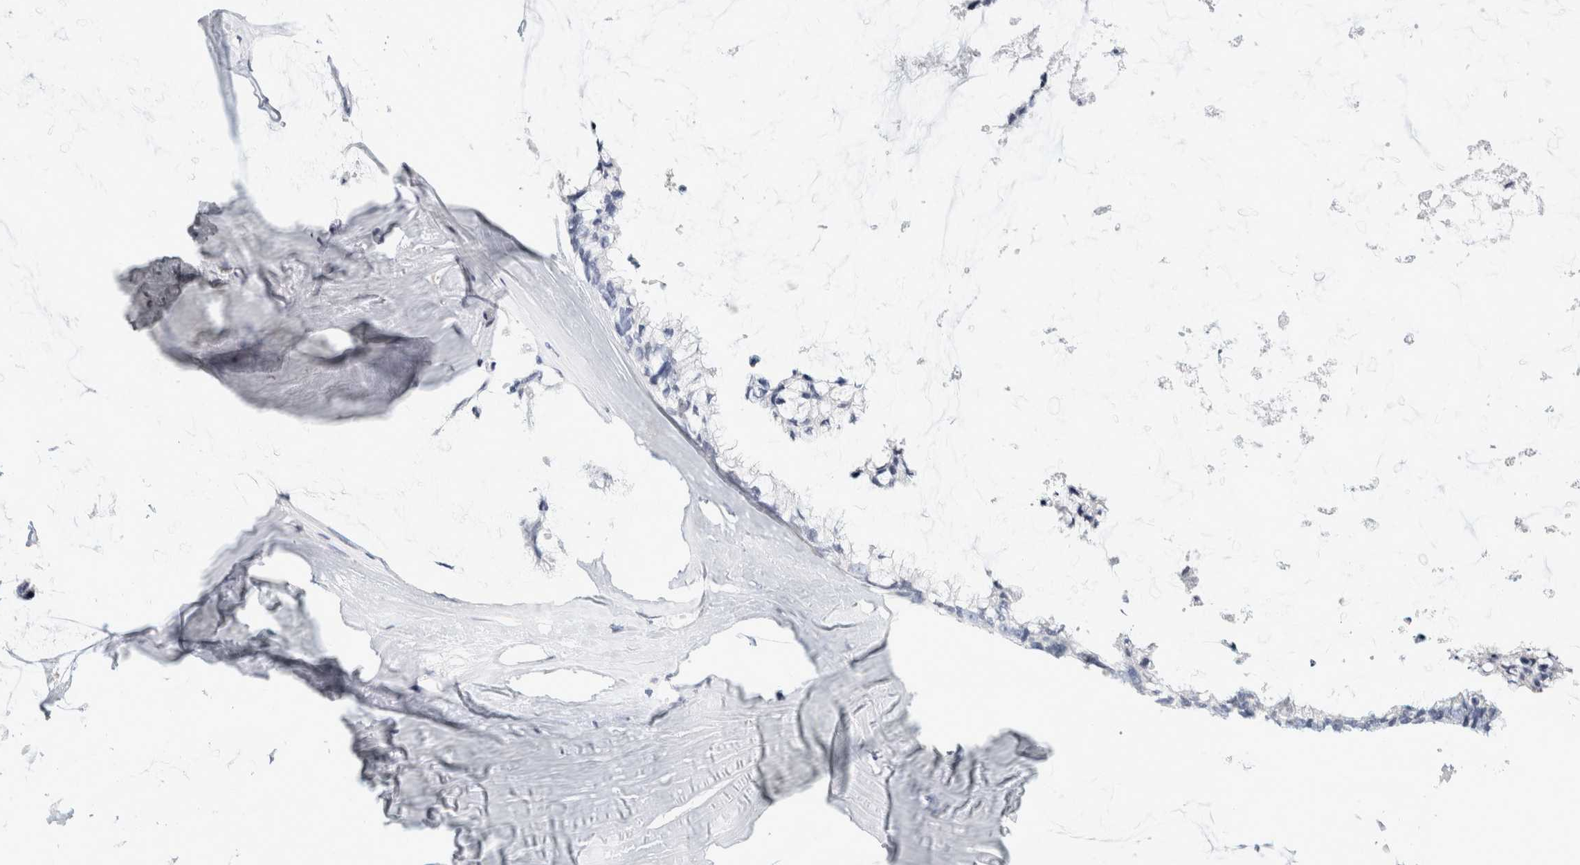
{"staining": {"intensity": "negative", "quantity": "none", "location": "none"}, "tissue": "ovarian cancer", "cell_type": "Tumor cells", "image_type": "cancer", "snomed": [{"axis": "morphology", "description": "Cystadenocarcinoma, mucinous, NOS"}, {"axis": "topography", "description": "Ovary"}], "caption": "Immunohistochemistry histopathology image of neoplastic tissue: ovarian cancer (mucinous cystadenocarcinoma) stained with DAB (3,3'-diaminobenzidine) demonstrates no significant protein expression in tumor cells.", "gene": "TONSL", "patient": {"sex": "female", "age": 39}}